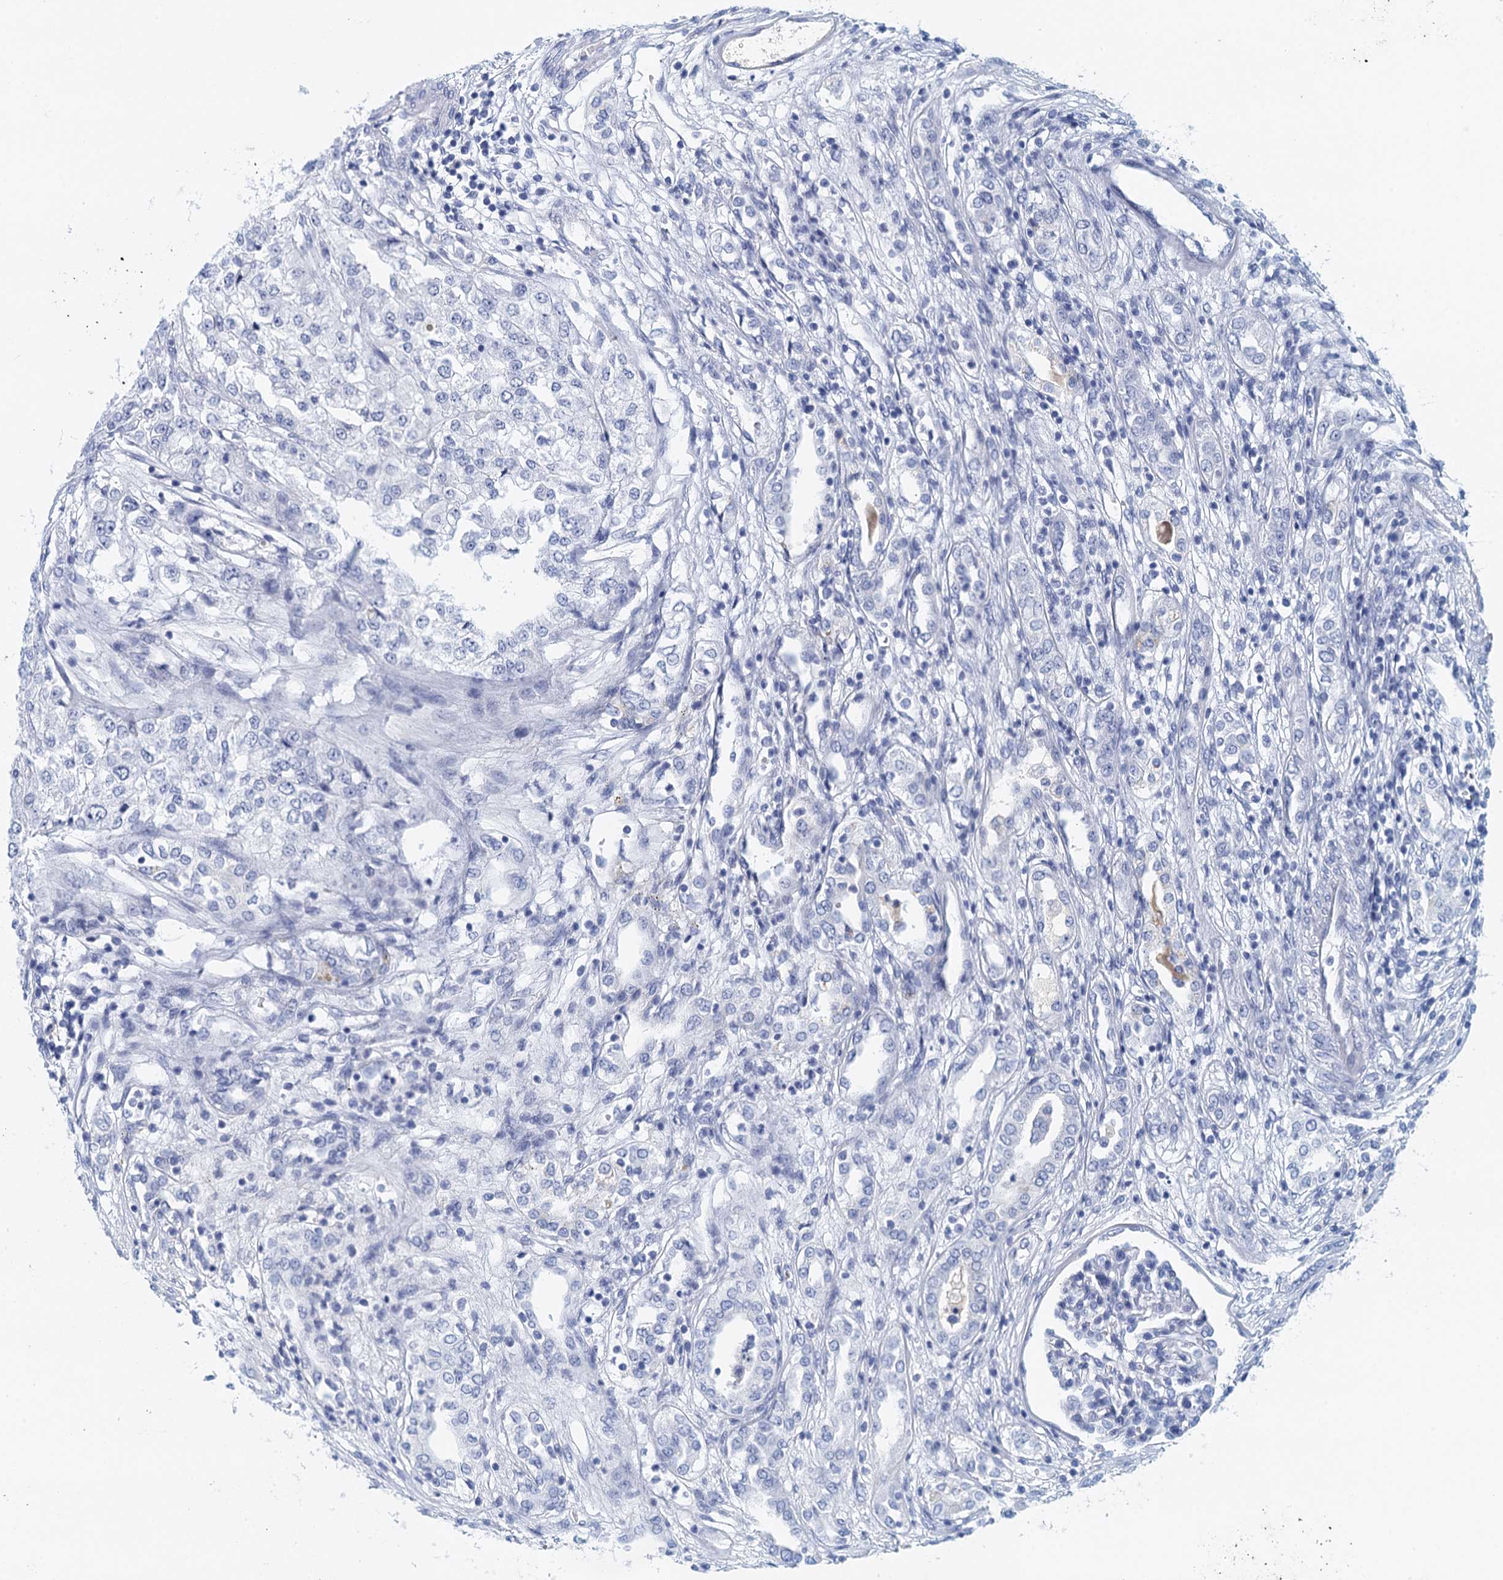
{"staining": {"intensity": "negative", "quantity": "none", "location": "none"}, "tissue": "renal cancer", "cell_type": "Tumor cells", "image_type": "cancer", "snomed": [{"axis": "morphology", "description": "Adenocarcinoma, NOS"}, {"axis": "topography", "description": "Kidney"}], "caption": "Human renal cancer (adenocarcinoma) stained for a protein using IHC reveals no staining in tumor cells.", "gene": "CYP51A1", "patient": {"sex": "female", "age": 54}}